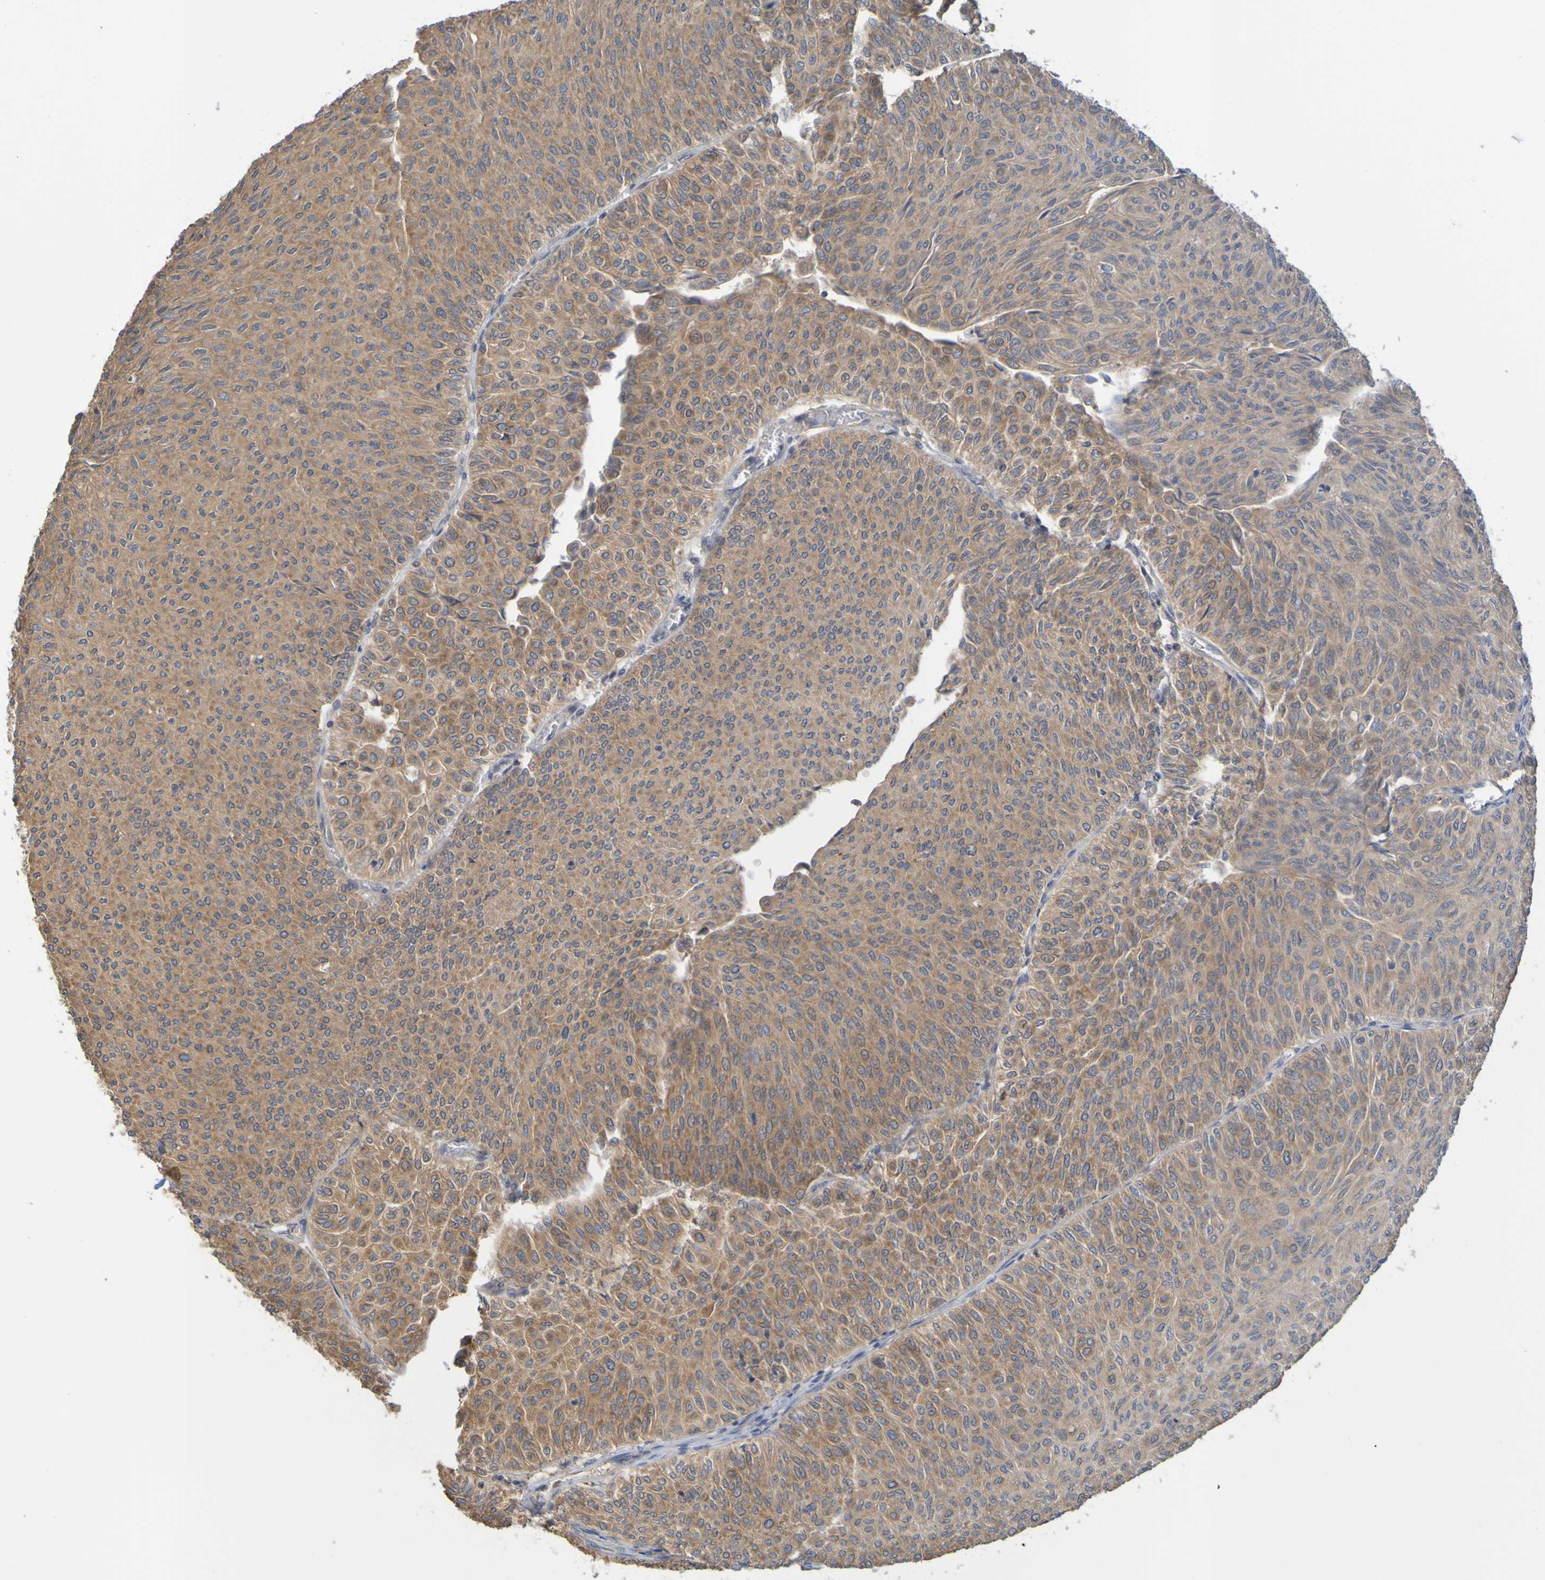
{"staining": {"intensity": "moderate", "quantity": ">75%", "location": "cytoplasmic/membranous"}, "tissue": "urothelial cancer", "cell_type": "Tumor cells", "image_type": "cancer", "snomed": [{"axis": "morphology", "description": "Urothelial carcinoma, Low grade"}, {"axis": "topography", "description": "Urinary bladder"}], "caption": "Urothelial cancer stained with immunohistochemistry (IHC) shows moderate cytoplasmic/membranous positivity in about >75% of tumor cells.", "gene": "NAV2", "patient": {"sex": "male", "age": 78}}